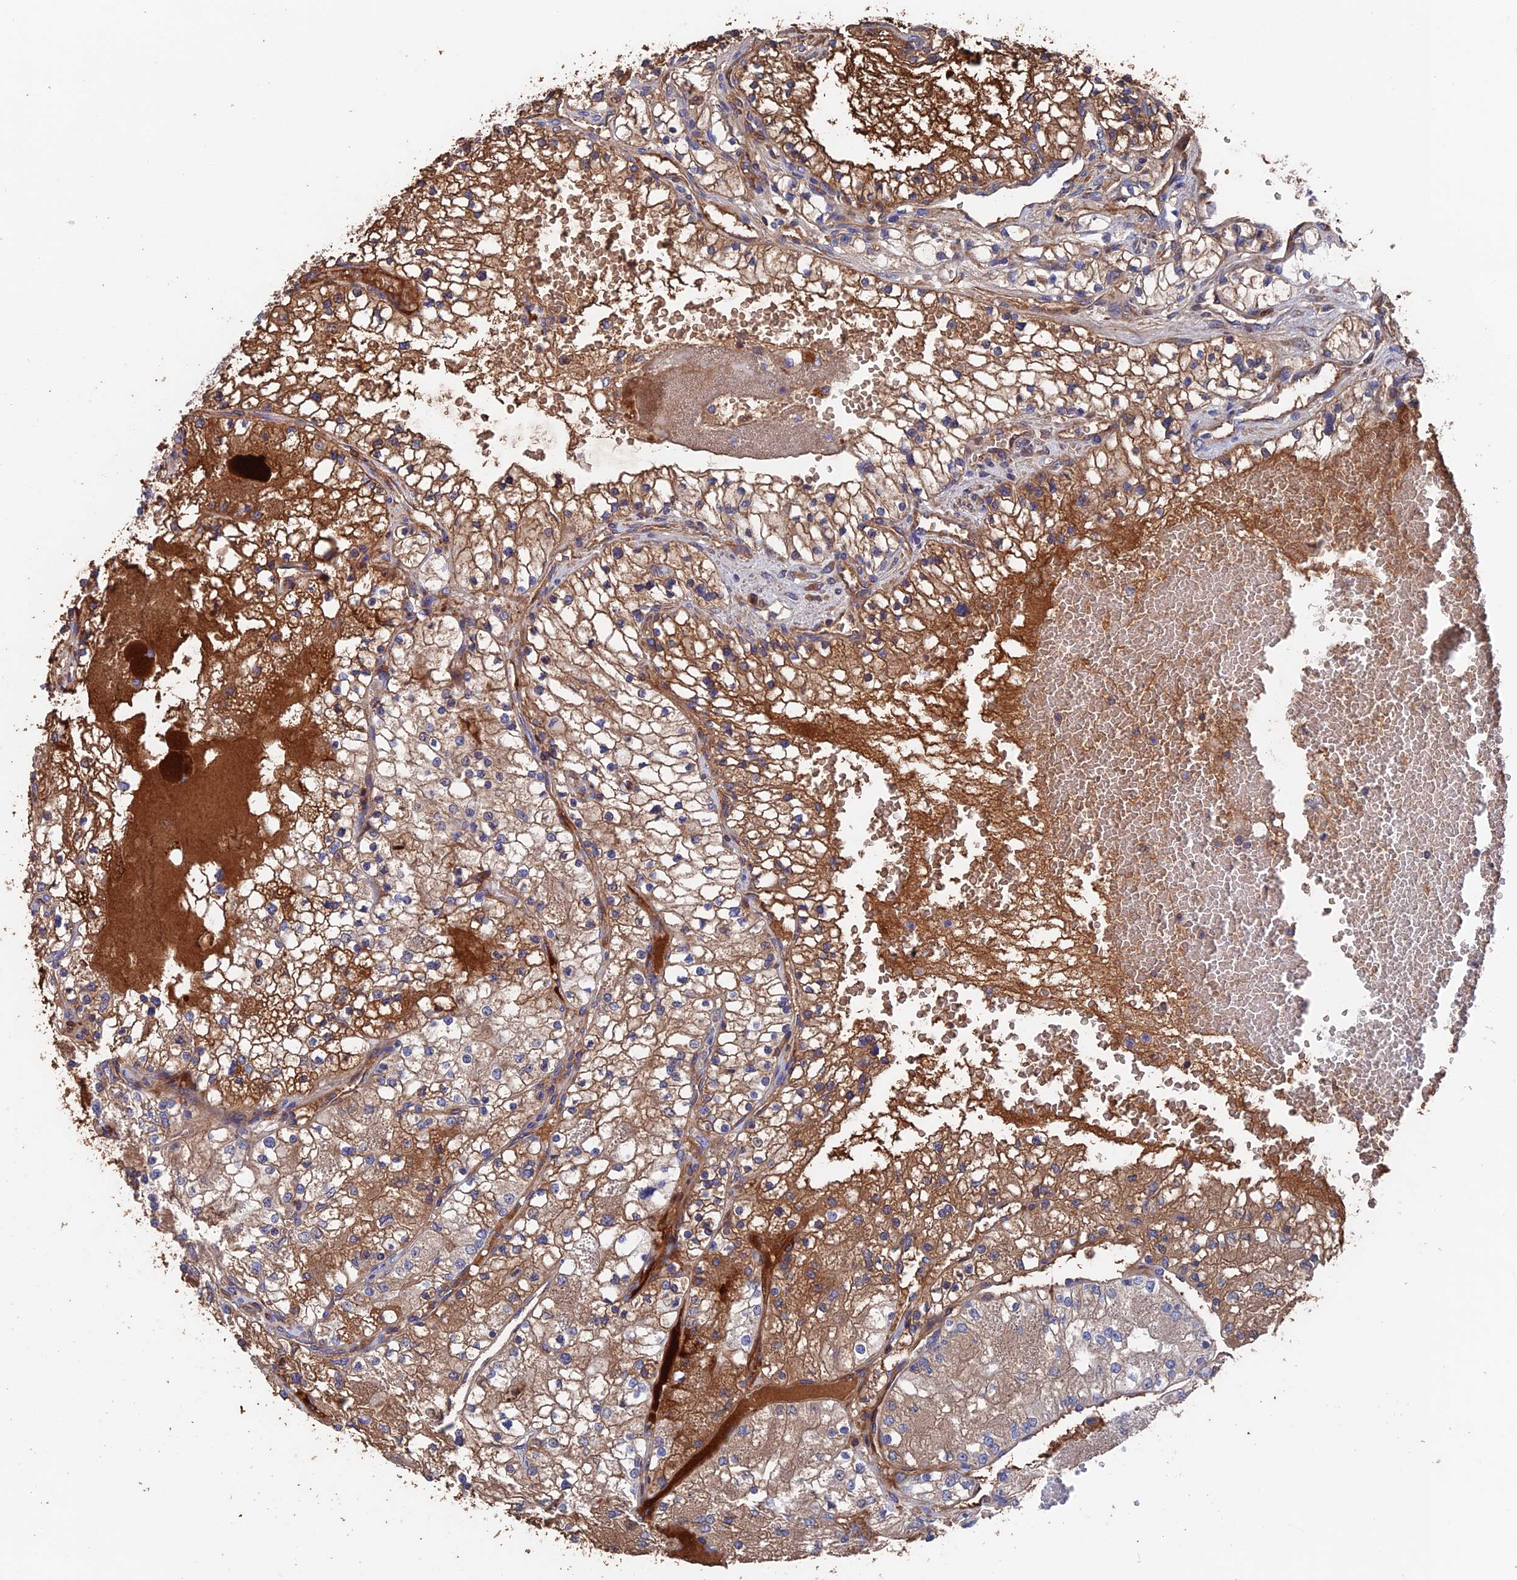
{"staining": {"intensity": "moderate", "quantity": ">75%", "location": "cytoplasmic/membranous"}, "tissue": "renal cancer", "cell_type": "Tumor cells", "image_type": "cancer", "snomed": [{"axis": "morphology", "description": "Normal tissue, NOS"}, {"axis": "morphology", "description": "Adenocarcinoma, NOS"}, {"axis": "topography", "description": "Kidney"}], "caption": "About >75% of tumor cells in human renal cancer demonstrate moderate cytoplasmic/membranous protein staining as visualized by brown immunohistochemical staining.", "gene": "HPF1", "patient": {"sex": "male", "age": 68}}